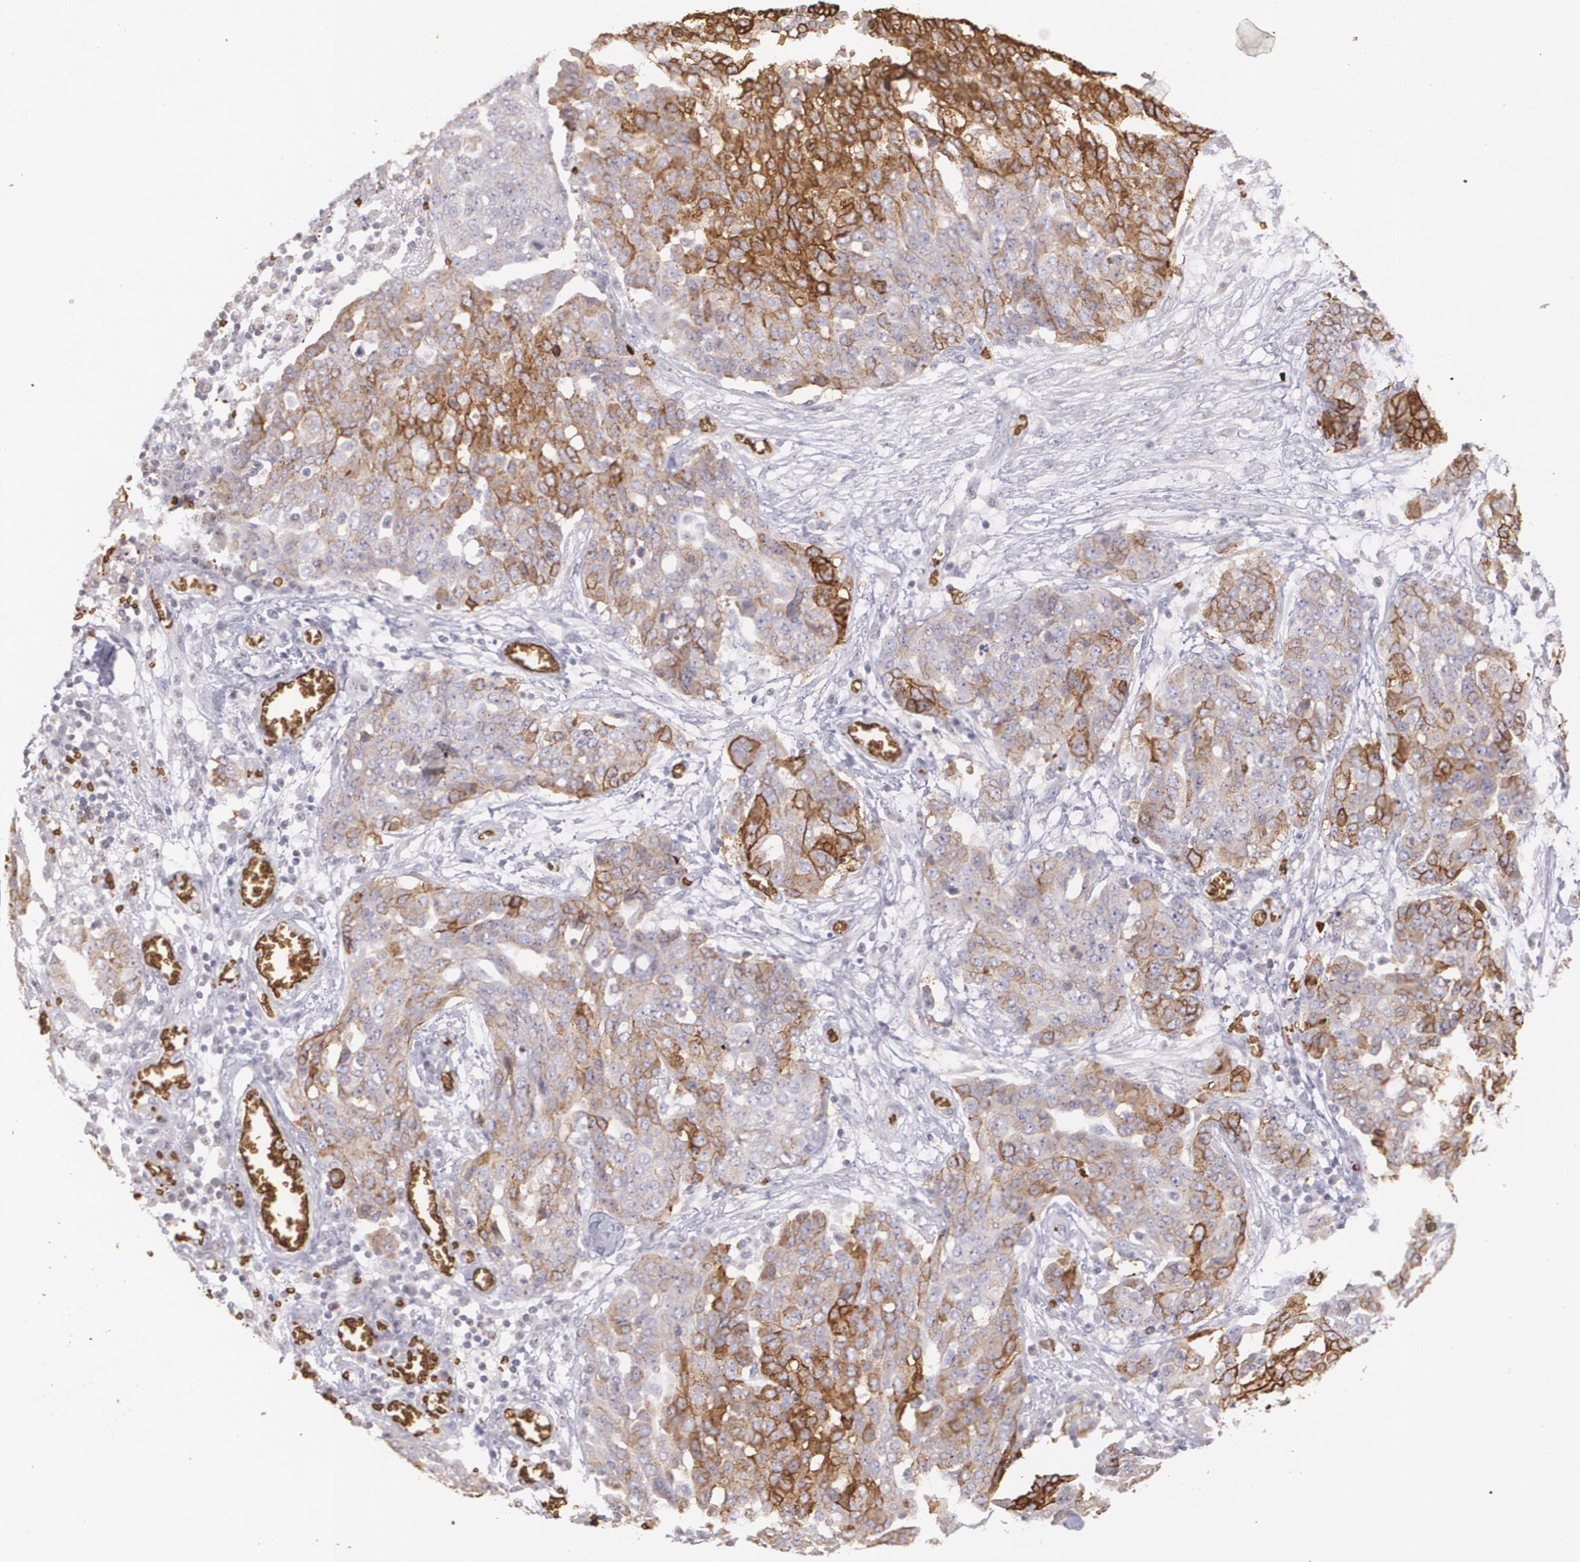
{"staining": {"intensity": "moderate", "quantity": "25%-75%", "location": "cytoplasmic/membranous"}, "tissue": "ovarian cancer", "cell_type": "Tumor cells", "image_type": "cancer", "snomed": [{"axis": "morphology", "description": "Cystadenocarcinoma, serous, NOS"}, {"axis": "topography", "description": "Soft tissue"}, {"axis": "topography", "description": "Ovary"}], "caption": "Immunohistochemical staining of ovarian cancer (serous cystadenocarcinoma) reveals moderate cytoplasmic/membranous protein positivity in approximately 25%-75% of tumor cells.", "gene": "SLC2A1", "patient": {"sex": "female", "age": 57}}